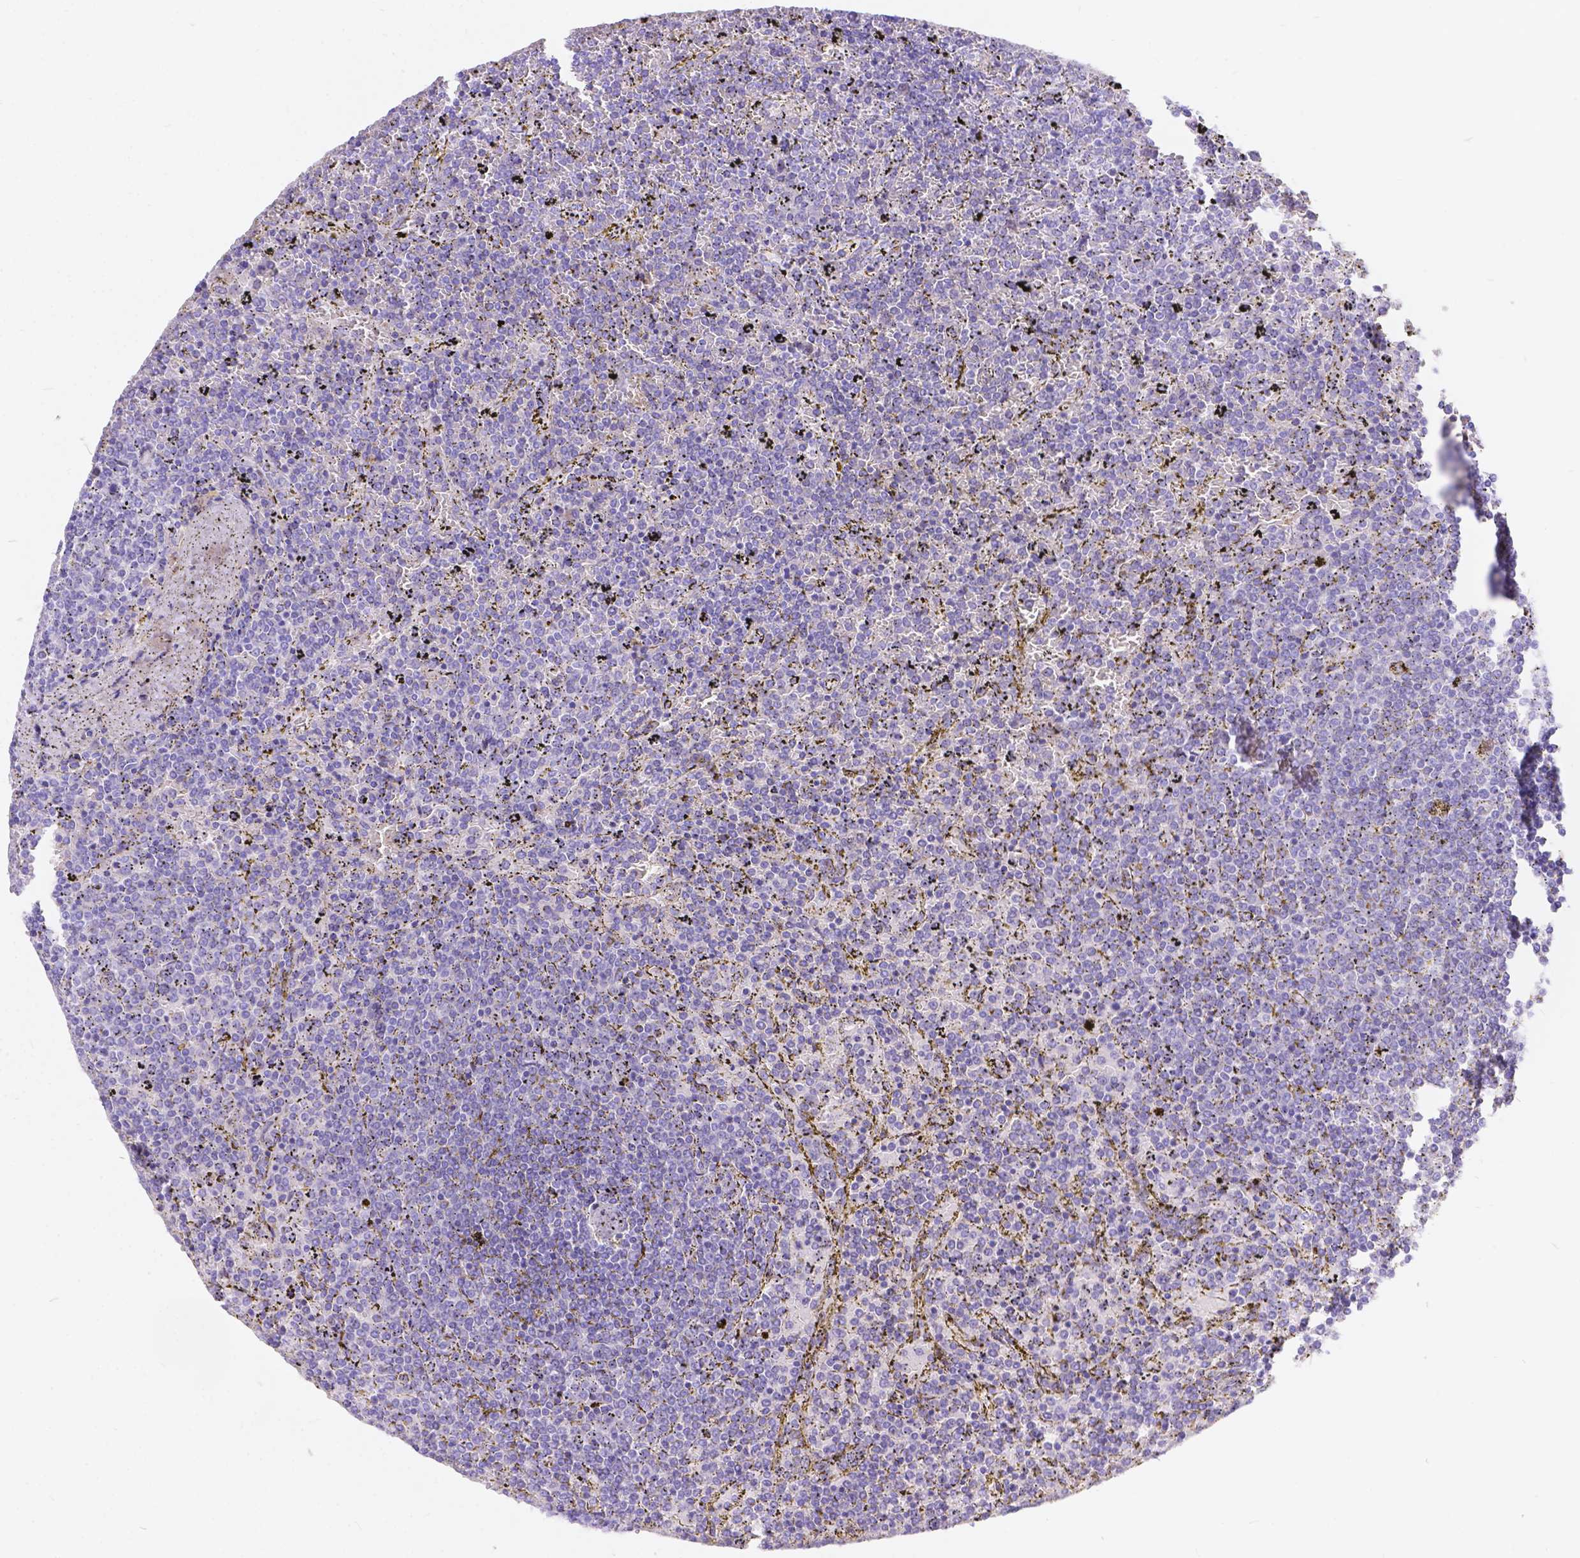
{"staining": {"intensity": "negative", "quantity": "none", "location": "none"}, "tissue": "lymphoma", "cell_type": "Tumor cells", "image_type": "cancer", "snomed": [{"axis": "morphology", "description": "Malignant lymphoma, non-Hodgkin's type, Low grade"}, {"axis": "topography", "description": "Spleen"}], "caption": "Immunohistochemistry (IHC) image of low-grade malignant lymphoma, non-Hodgkin's type stained for a protein (brown), which demonstrates no positivity in tumor cells.", "gene": "KLHL10", "patient": {"sex": "female", "age": 77}}